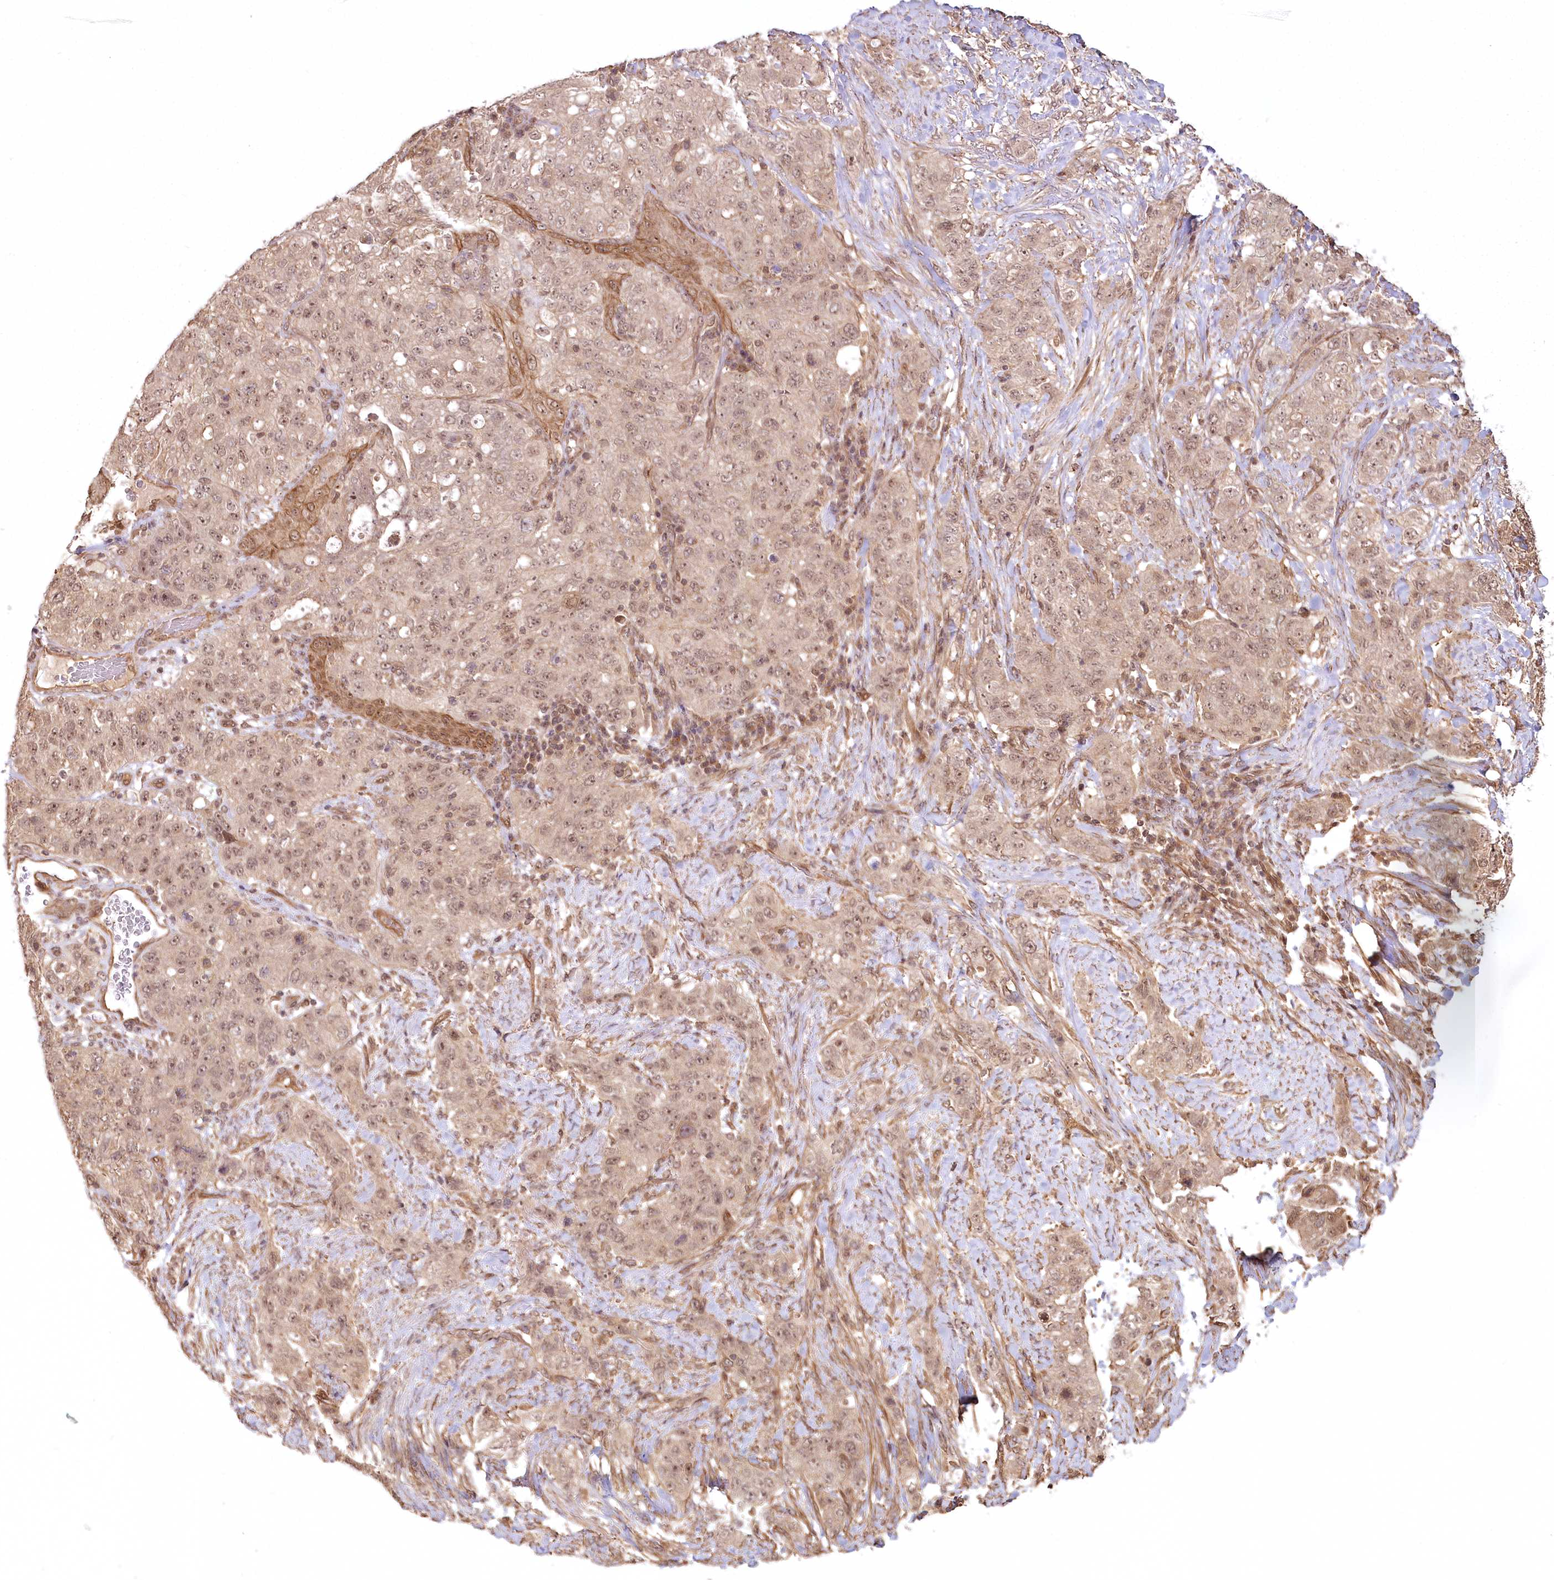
{"staining": {"intensity": "moderate", "quantity": ">75%", "location": "cytoplasmic/membranous,nuclear"}, "tissue": "stomach cancer", "cell_type": "Tumor cells", "image_type": "cancer", "snomed": [{"axis": "morphology", "description": "Adenocarcinoma, NOS"}, {"axis": "topography", "description": "Stomach"}], "caption": "Approximately >75% of tumor cells in human stomach adenocarcinoma show moderate cytoplasmic/membranous and nuclear protein staining as visualized by brown immunohistochemical staining.", "gene": "R3HDM2", "patient": {"sex": "male", "age": 48}}